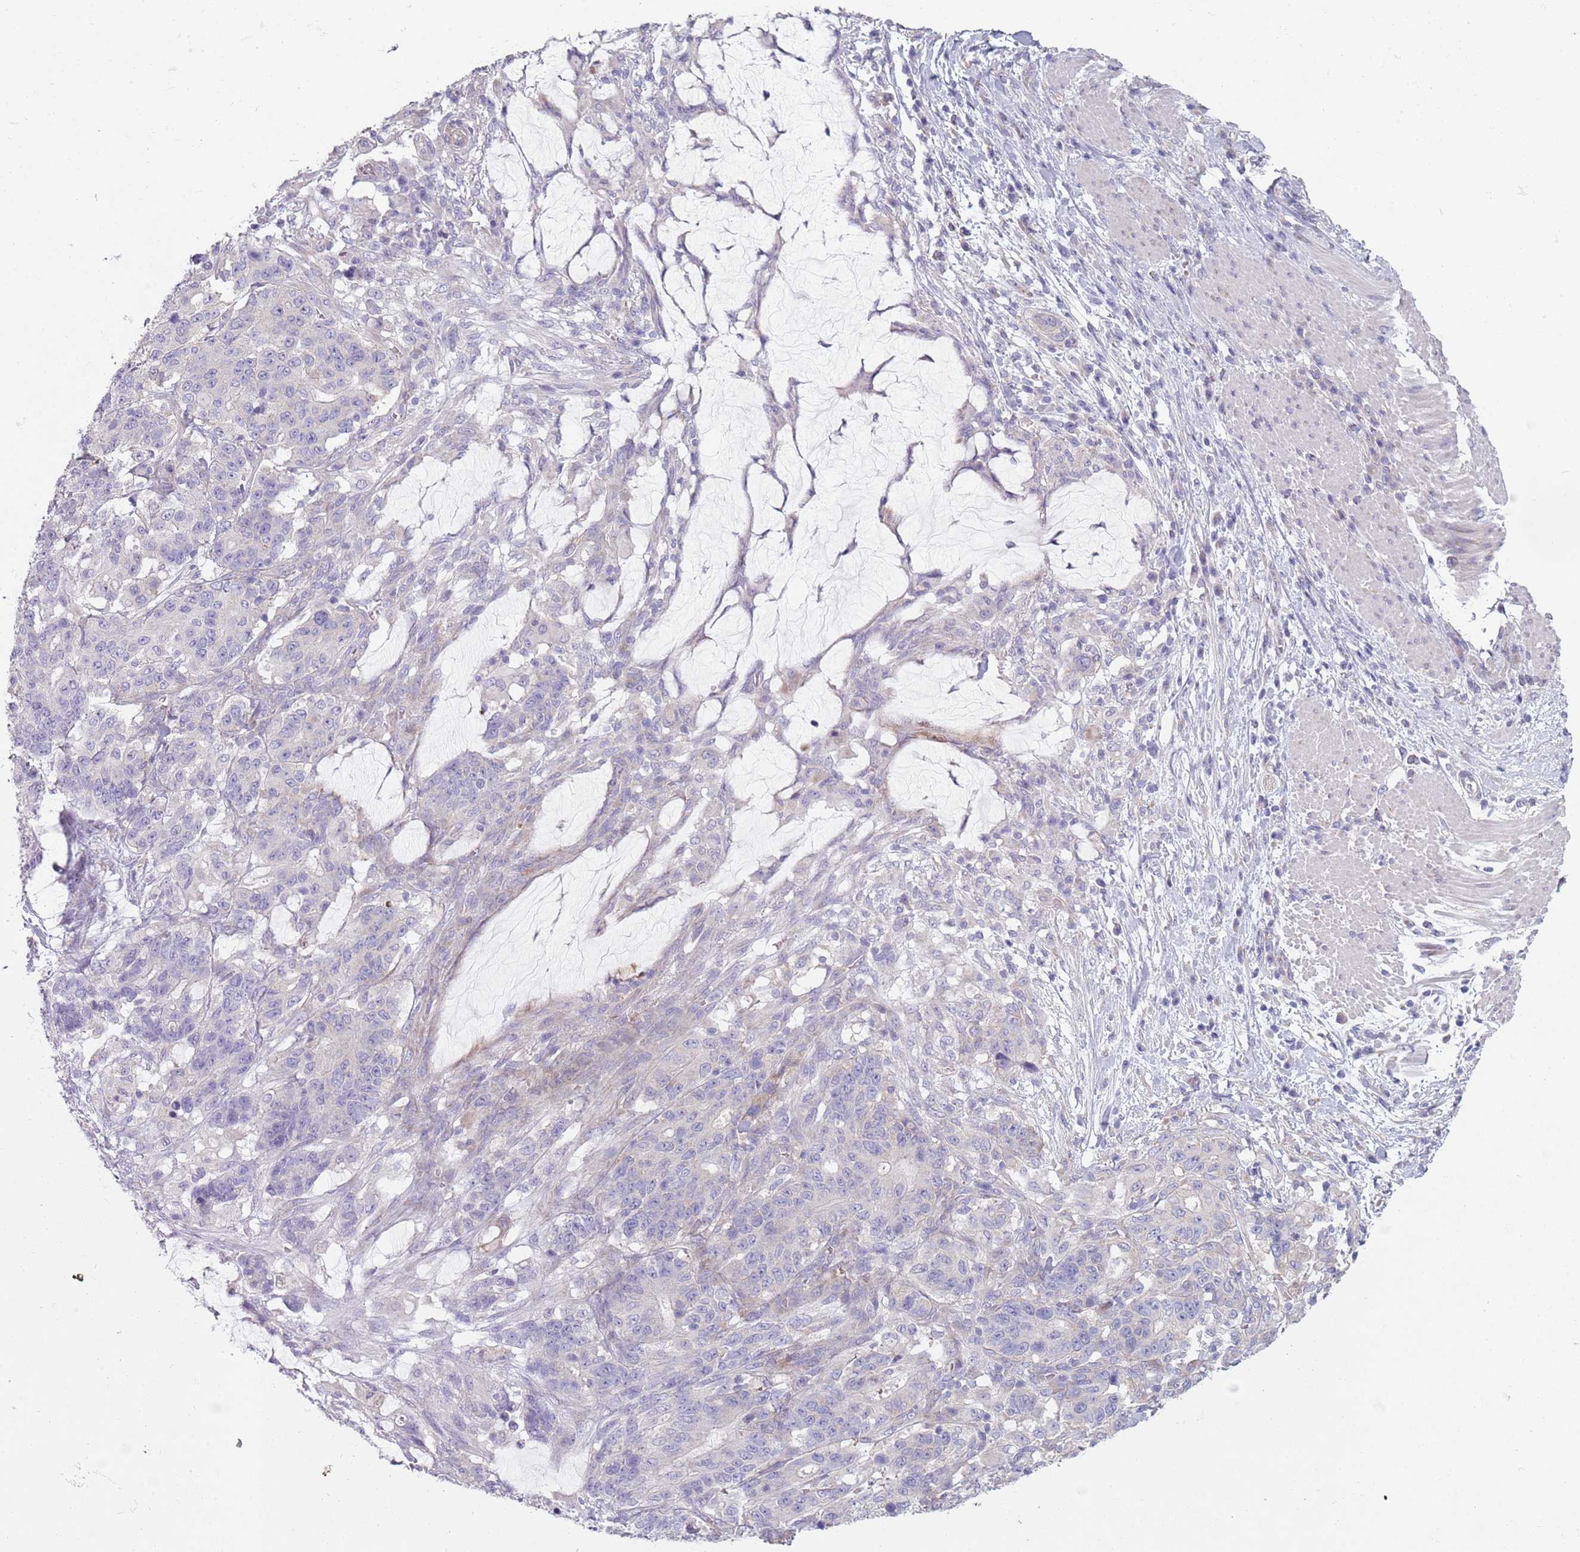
{"staining": {"intensity": "negative", "quantity": "none", "location": "none"}, "tissue": "stomach cancer", "cell_type": "Tumor cells", "image_type": "cancer", "snomed": [{"axis": "morphology", "description": "Normal tissue, NOS"}, {"axis": "morphology", "description": "Adenocarcinoma, NOS"}, {"axis": "topography", "description": "Stomach"}], "caption": "This photomicrograph is of stomach adenocarcinoma stained with IHC to label a protein in brown with the nuclei are counter-stained blue. There is no positivity in tumor cells. (Brightfield microscopy of DAB (3,3'-diaminobenzidine) immunohistochemistry at high magnification).", "gene": "ZNF583", "patient": {"sex": "female", "age": 64}}